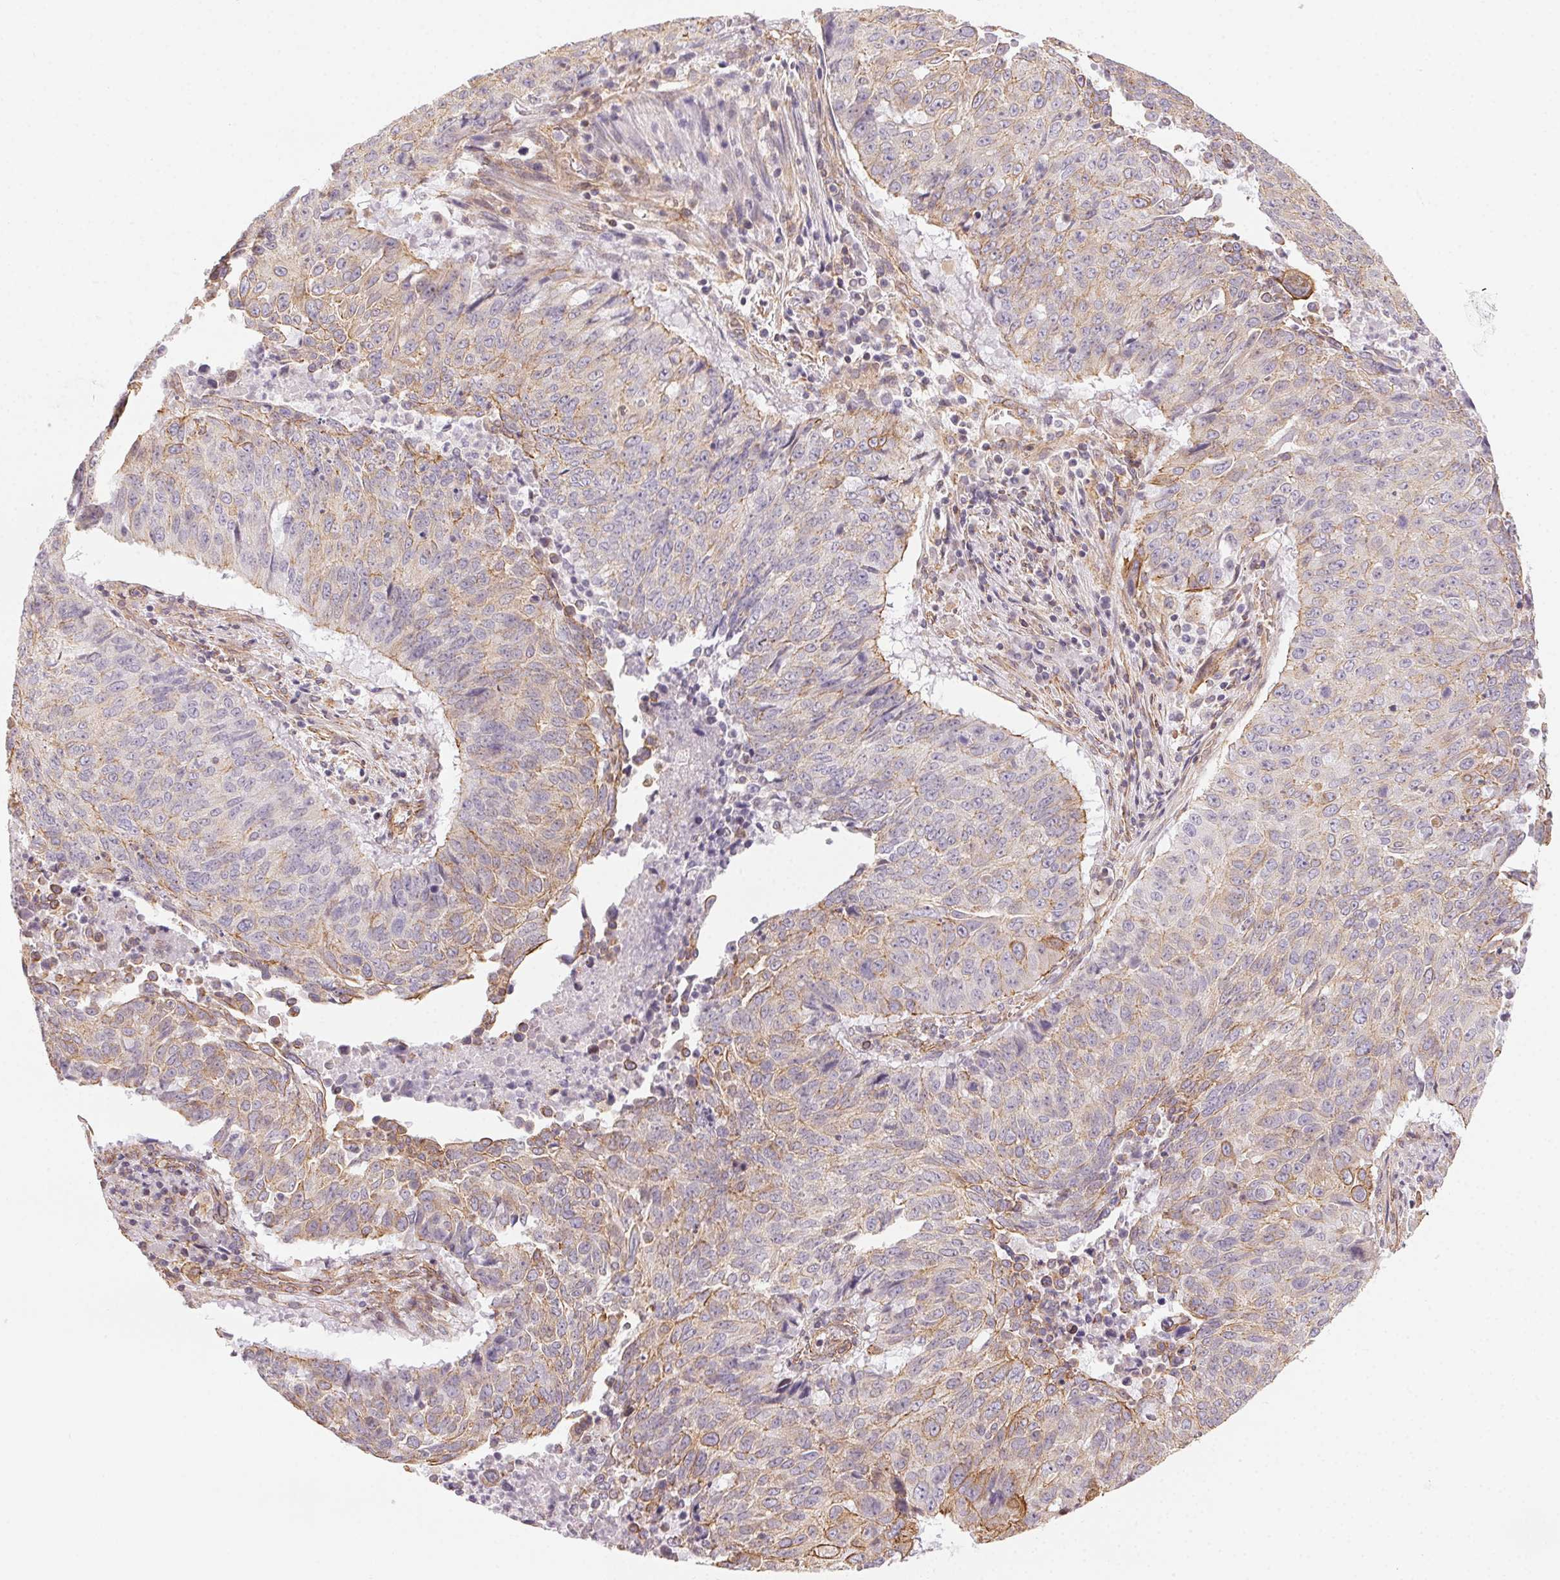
{"staining": {"intensity": "weak", "quantity": "<25%", "location": "cytoplasmic/membranous"}, "tissue": "lung cancer", "cell_type": "Tumor cells", "image_type": "cancer", "snomed": [{"axis": "morphology", "description": "Normal tissue, NOS"}, {"axis": "morphology", "description": "Squamous cell carcinoma, NOS"}, {"axis": "topography", "description": "Bronchus"}, {"axis": "topography", "description": "Lung"}], "caption": "The image reveals no staining of tumor cells in lung cancer (squamous cell carcinoma).", "gene": "PLA2G4F", "patient": {"sex": "male", "age": 64}}